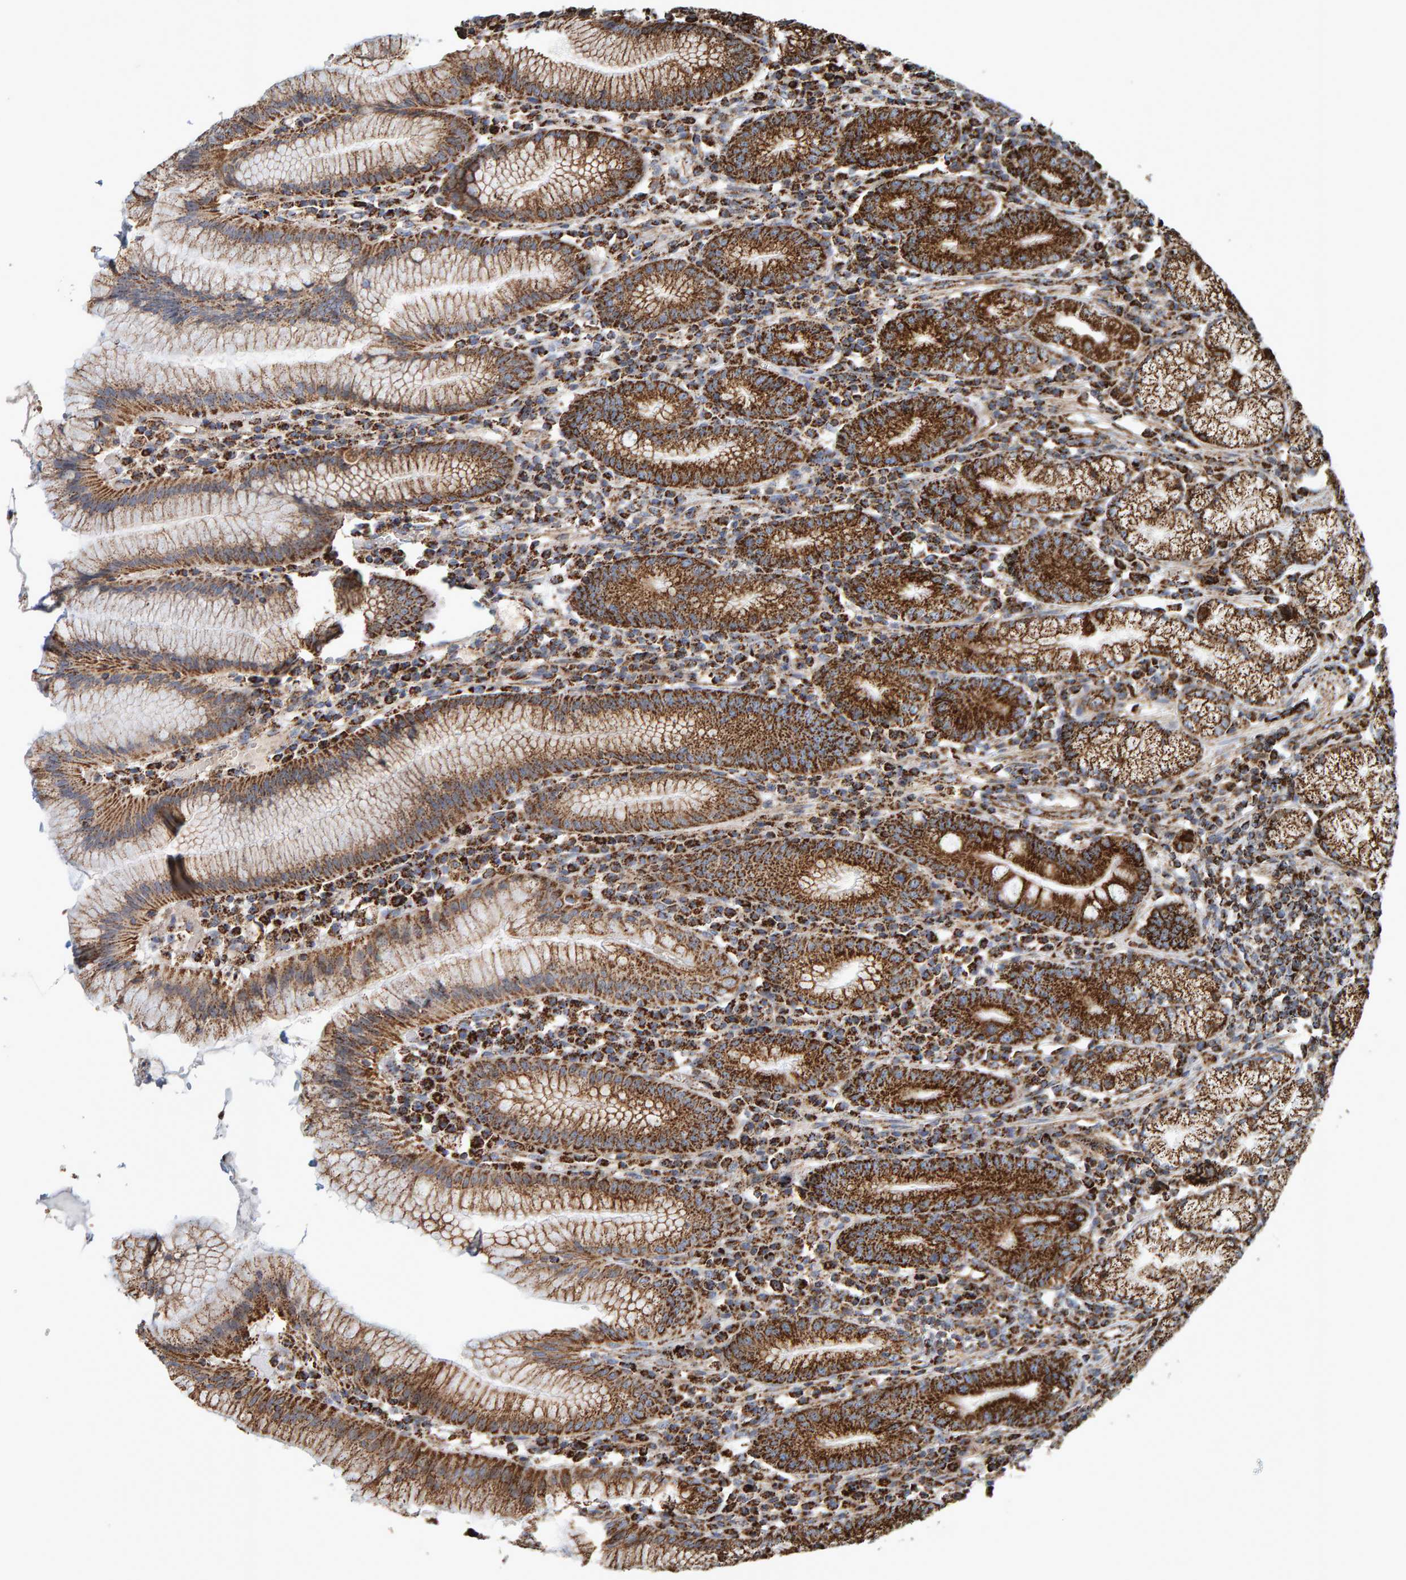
{"staining": {"intensity": "moderate", "quantity": ">75%", "location": "cytoplasmic/membranous"}, "tissue": "stomach", "cell_type": "Glandular cells", "image_type": "normal", "snomed": [{"axis": "morphology", "description": "Normal tissue, NOS"}, {"axis": "topography", "description": "Stomach"}], "caption": "A brown stain labels moderate cytoplasmic/membranous expression of a protein in glandular cells of normal stomach. (IHC, brightfield microscopy, high magnification).", "gene": "MRPL45", "patient": {"sex": "male", "age": 55}}